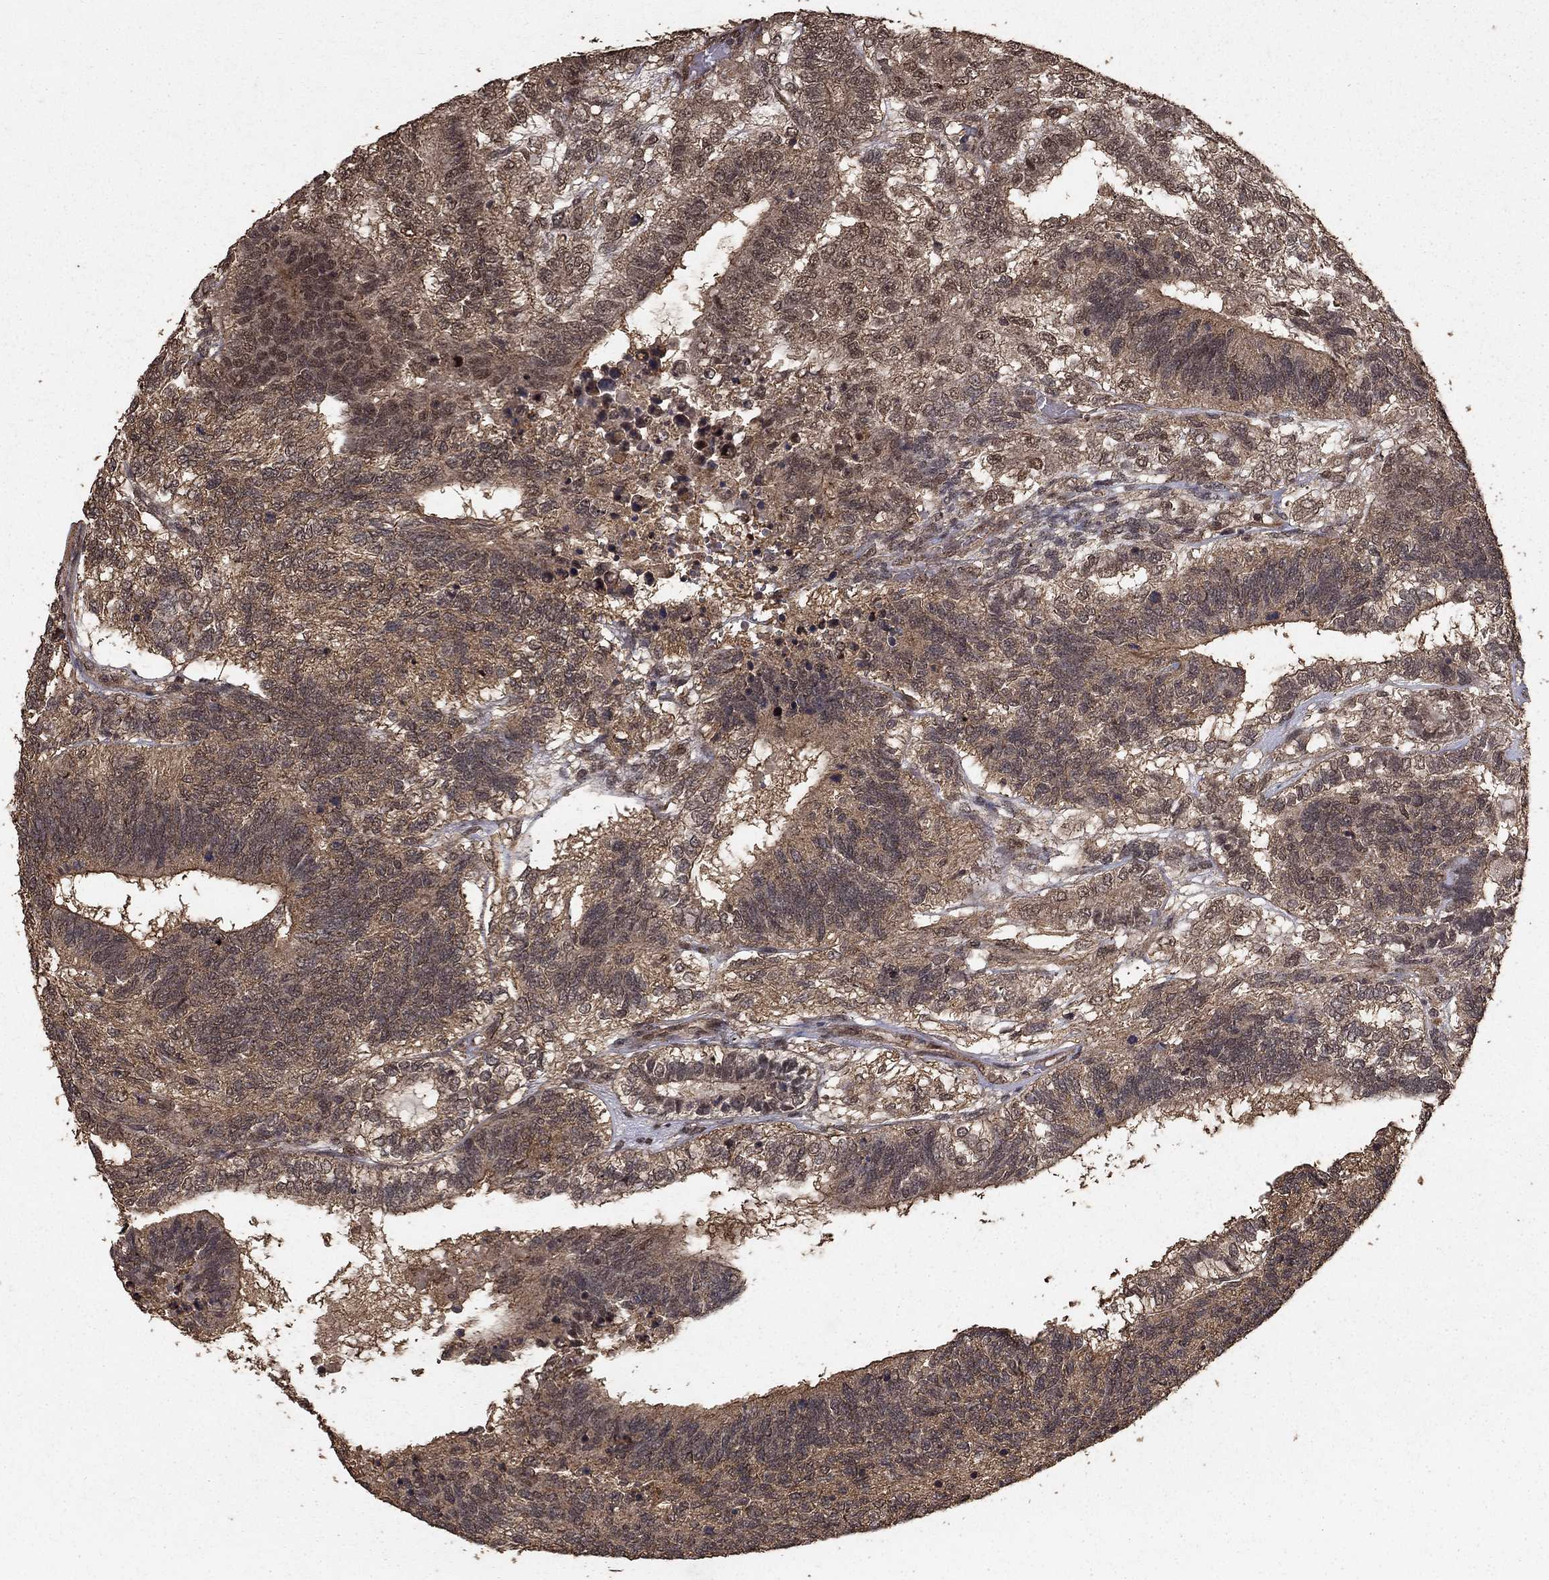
{"staining": {"intensity": "moderate", "quantity": ">75%", "location": "cytoplasmic/membranous,nuclear"}, "tissue": "testis cancer", "cell_type": "Tumor cells", "image_type": "cancer", "snomed": [{"axis": "morphology", "description": "Seminoma, NOS"}, {"axis": "morphology", "description": "Carcinoma, Embryonal, NOS"}, {"axis": "topography", "description": "Testis"}], "caption": "Protein staining displays moderate cytoplasmic/membranous and nuclear staining in about >75% of tumor cells in testis cancer. The protein is stained brown, and the nuclei are stained in blue (DAB IHC with brightfield microscopy, high magnification).", "gene": "PRDM1", "patient": {"sex": "male", "age": 41}}